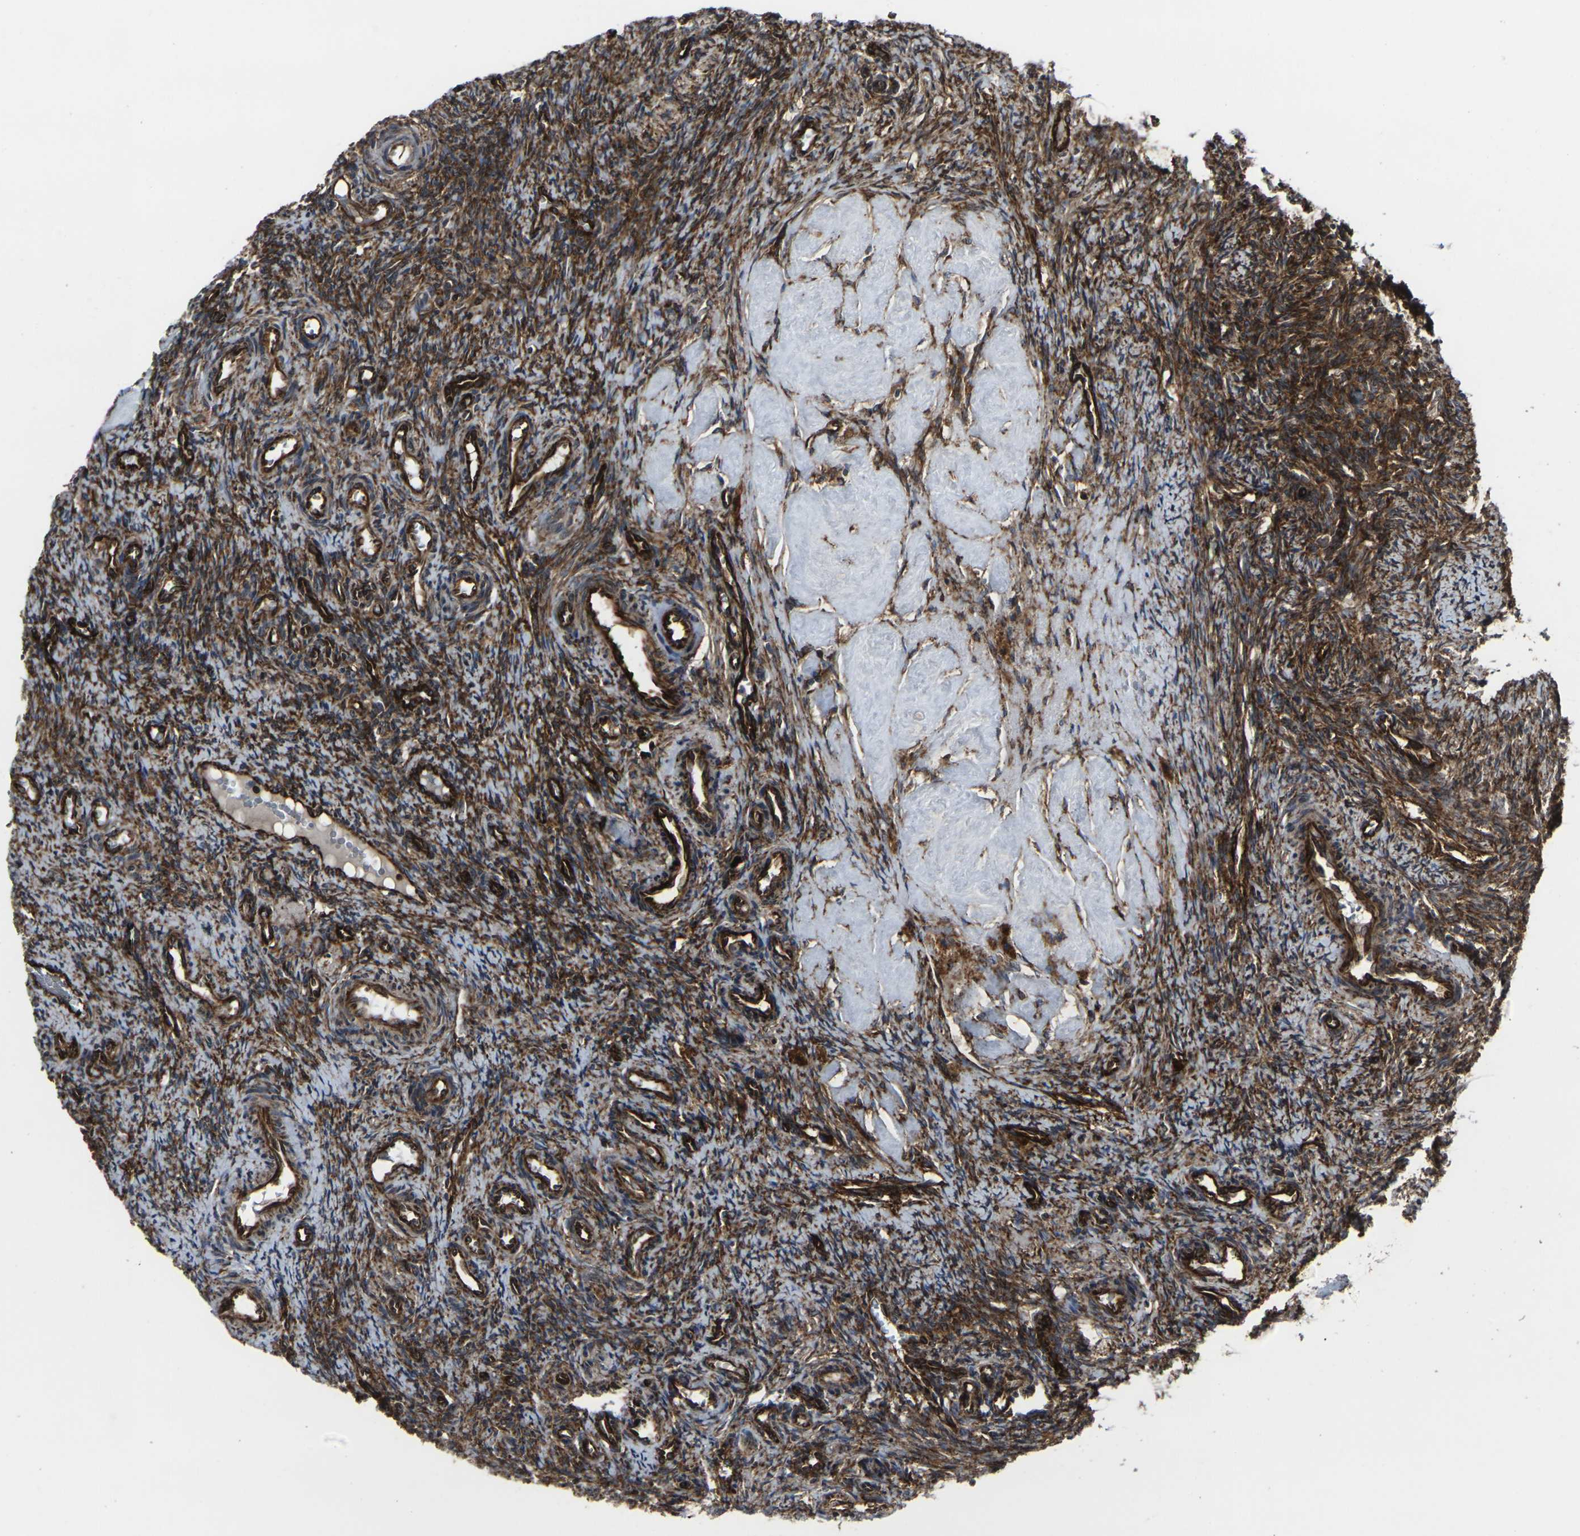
{"staining": {"intensity": "strong", "quantity": ">75%", "location": "cytoplasmic/membranous"}, "tissue": "ovary", "cell_type": "Ovarian stroma cells", "image_type": "normal", "snomed": [{"axis": "morphology", "description": "Normal tissue, NOS"}, {"axis": "topography", "description": "Ovary"}], "caption": "Immunohistochemistry of unremarkable ovary demonstrates high levels of strong cytoplasmic/membranous expression in approximately >75% of ovarian stroma cells.", "gene": "MARCHF2", "patient": {"sex": "female", "age": 41}}